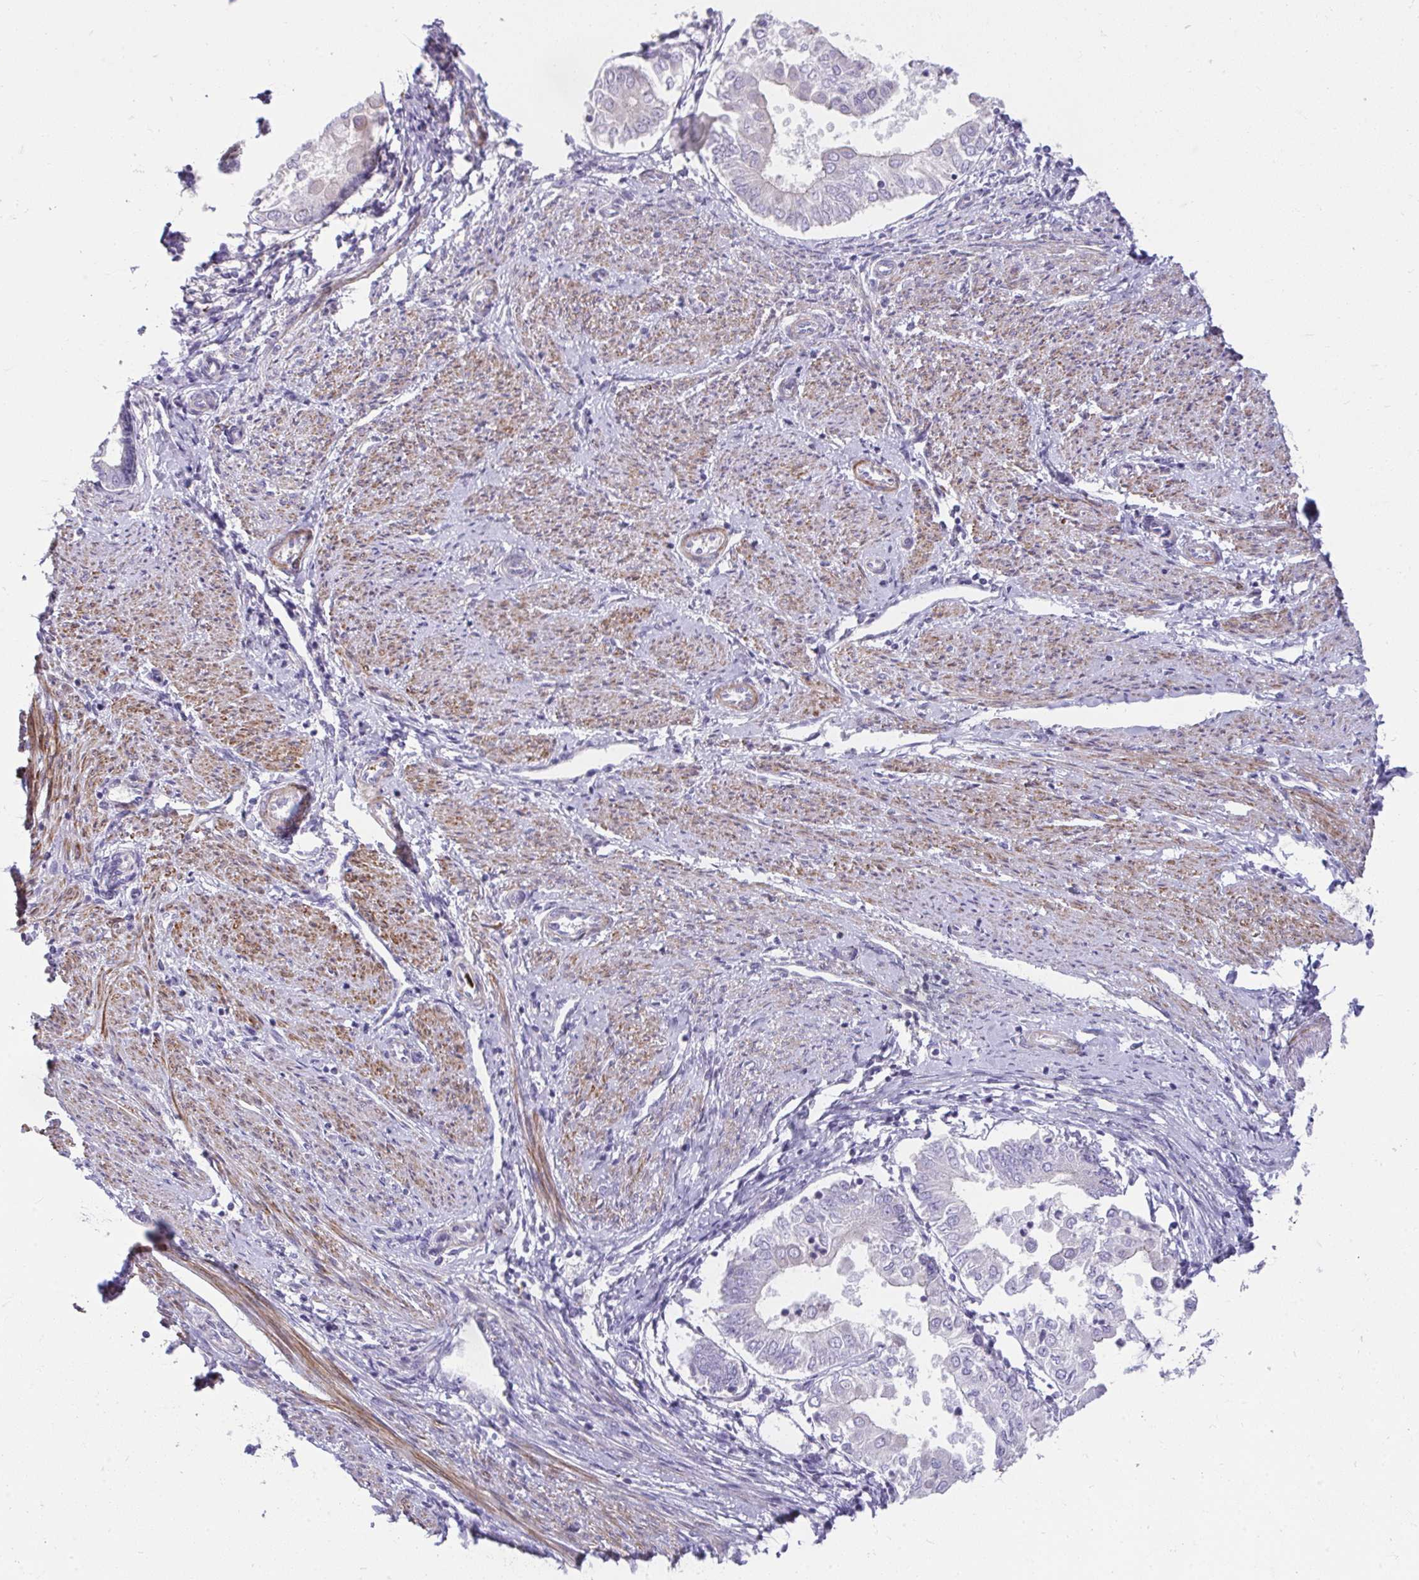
{"staining": {"intensity": "negative", "quantity": "none", "location": "none"}, "tissue": "endometrial cancer", "cell_type": "Tumor cells", "image_type": "cancer", "snomed": [{"axis": "morphology", "description": "Adenocarcinoma, NOS"}, {"axis": "topography", "description": "Endometrium"}], "caption": "Human endometrial cancer stained for a protein using immunohistochemistry shows no staining in tumor cells.", "gene": "PIGZ", "patient": {"sex": "female", "age": 68}}